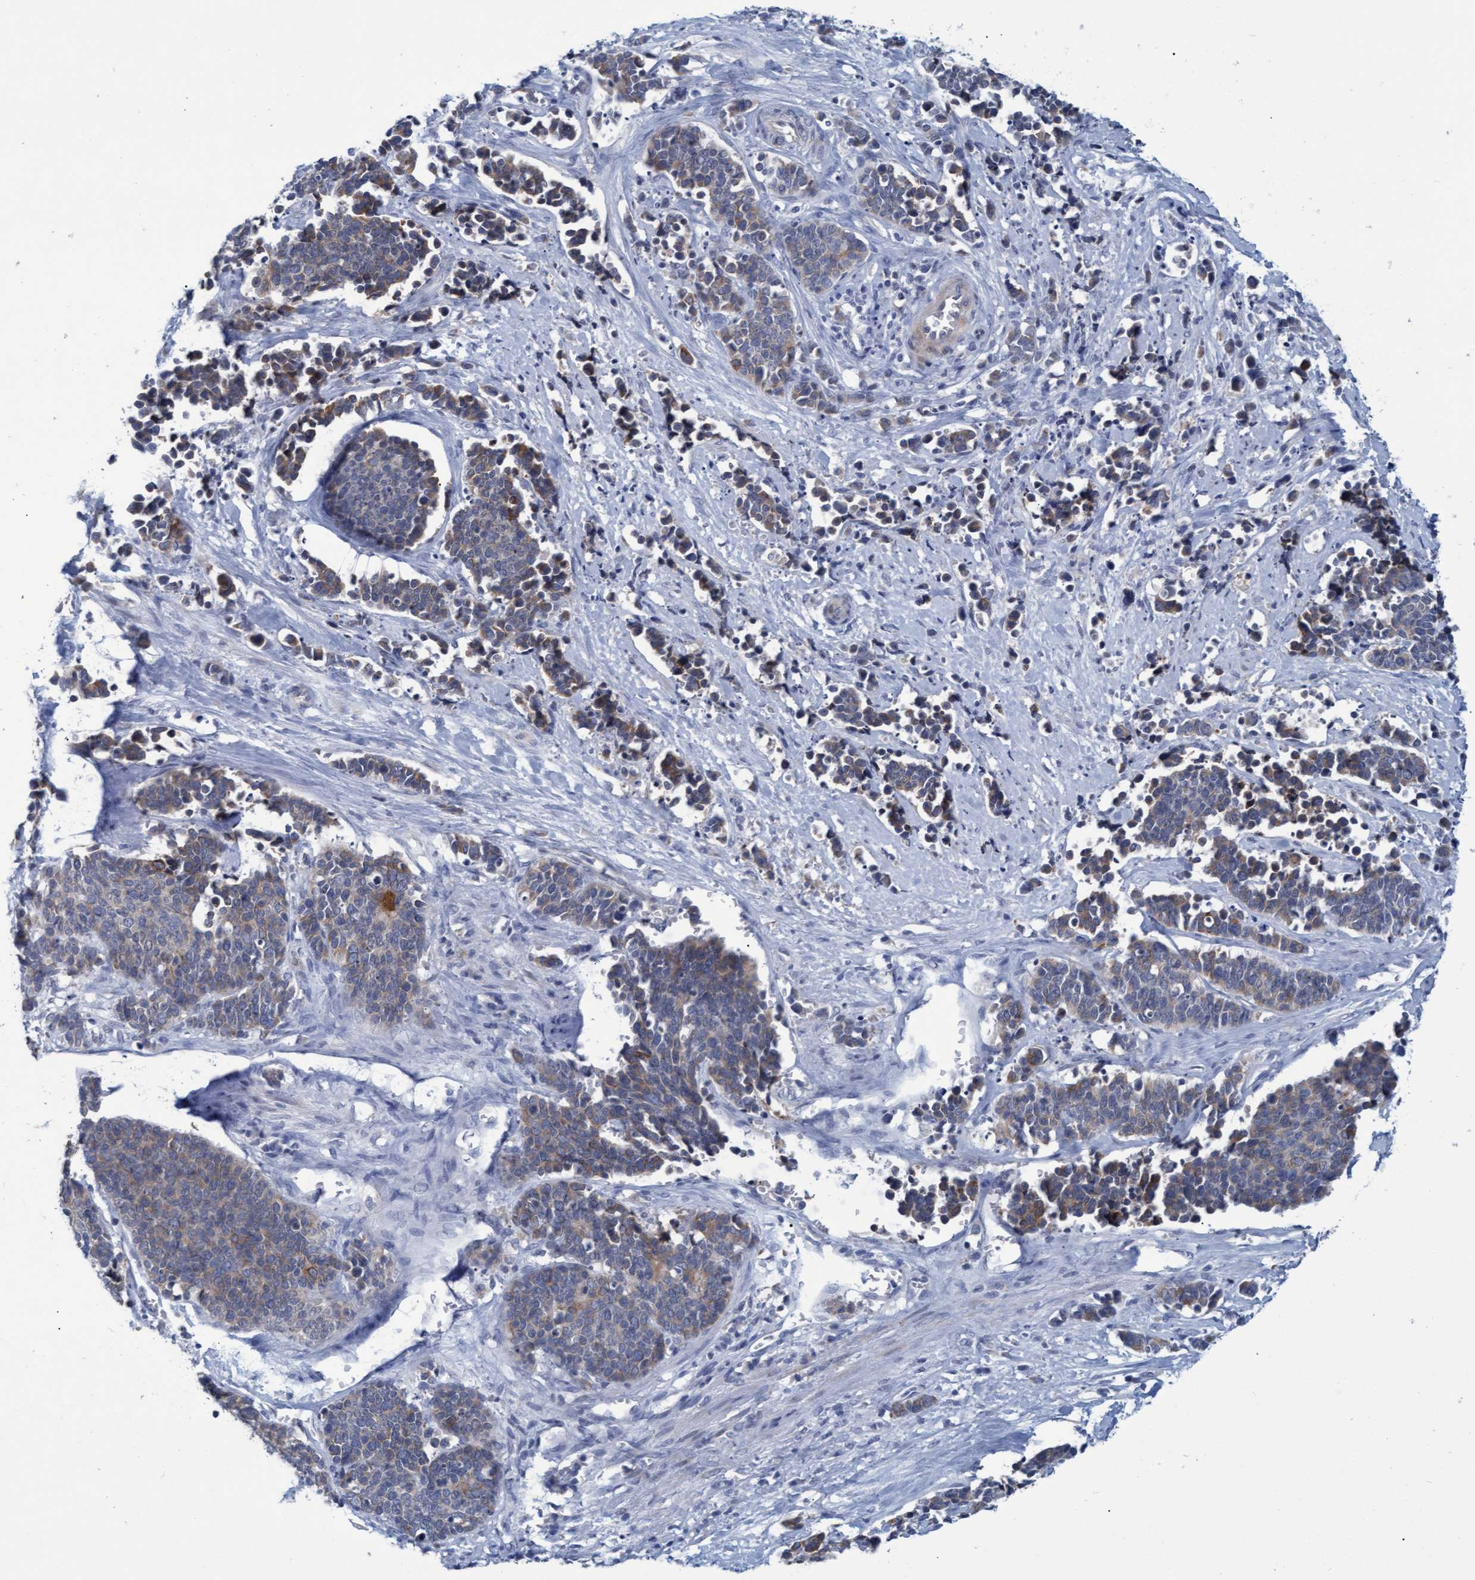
{"staining": {"intensity": "weak", "quantity": "25%-75%", "location": "cytoplasmic/membranous"}, "tissue": "cervical cancer", "cell_type": "Tumor cells", "image_type": "cancer", "snomed": [{"axis": "morphology", "description": "Squamous cell carcinoma, NOS"}, {"axis": "topography", "description": "Cervix"}], "caption": "Human cervical cancer (squamous cell carcinoma) stained with a brown dye exhibits weak cytoplasmic/membranous positive expression in about 25%-75% of tumor cells.", "gene": "SSTR3", "patient": {"sex": "female", "age": 35}}